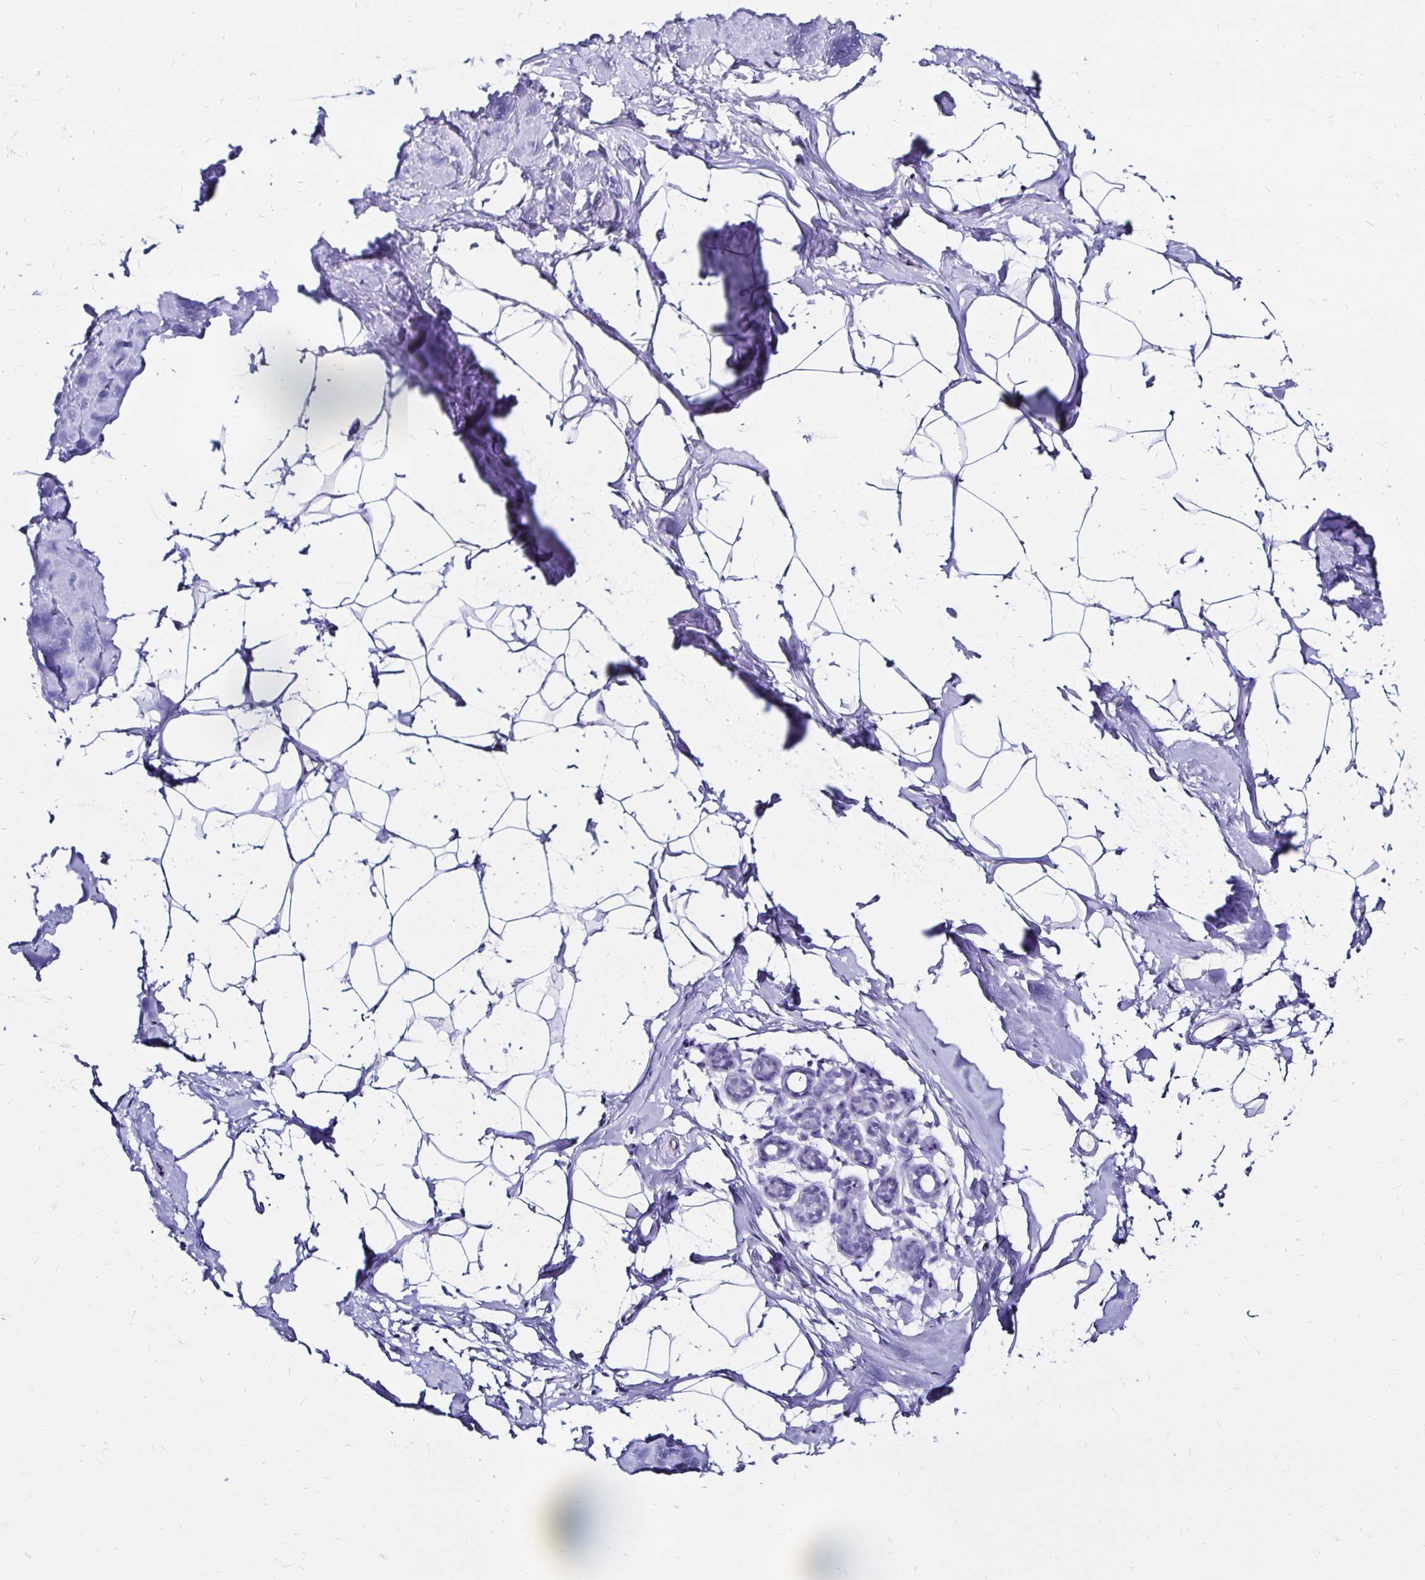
{"staining": {"intensity": "negative", "quantity": "none", "location": "none"}, "tissue": "breast", "cell_type": "Adipocytes", "image_type": "normal", "snomed": [{"axis": "morphology", "description": "Normal tissue, NOS"}, {"axis": "topography", "description": "Breast"}], "caption": "This is a image of immunohistochemistry staining of benign breast, which shows no positivity in adipocytes.", "gene": "KCNT1", "patient": {"sex": "female", "age": 32}}